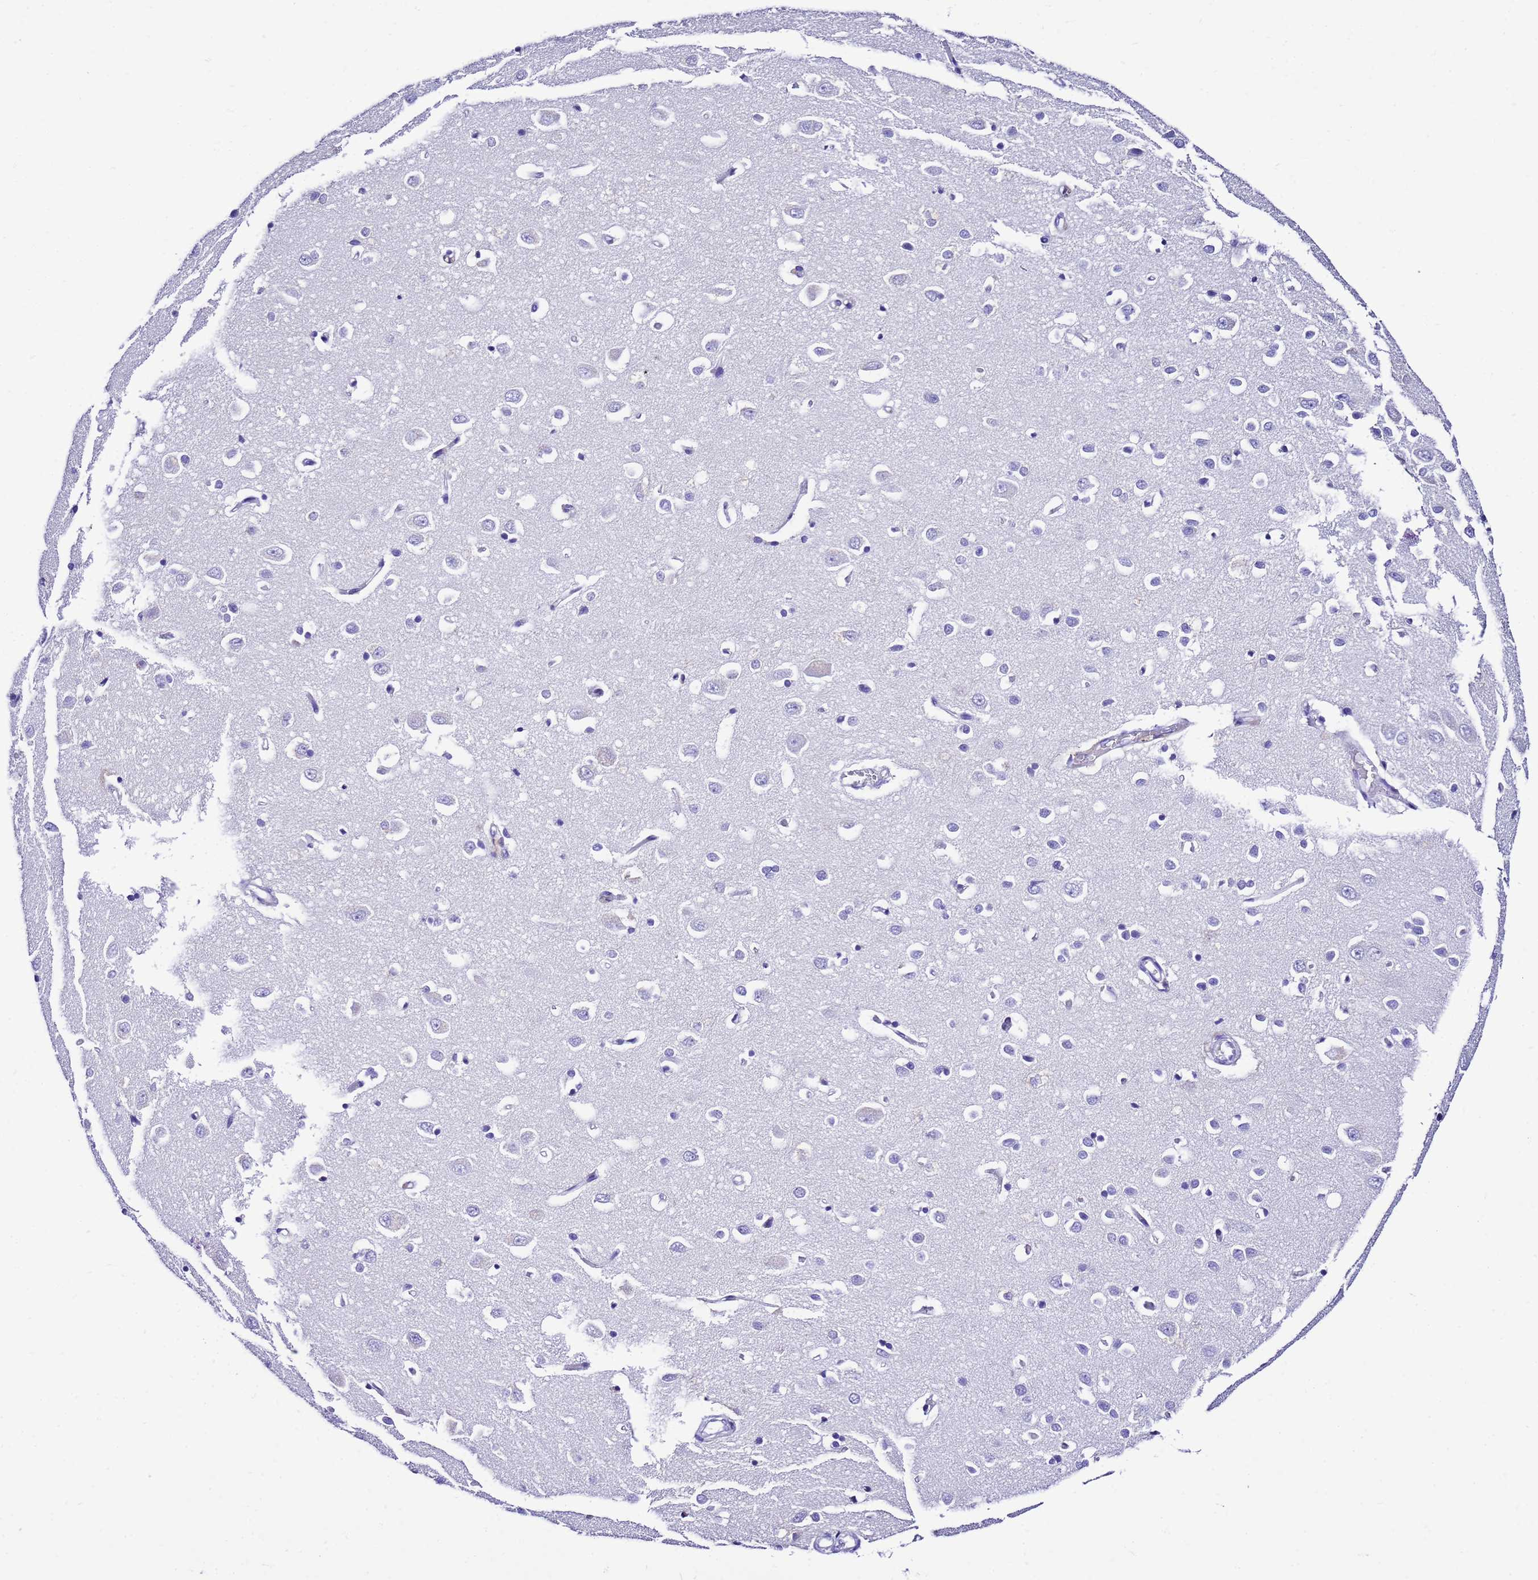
{"staining": {"intensity": "negative", "quantity": "none", "location": "none"}, "tissue": "cerebral cortex", "cell_type": "Endothelial cells", "image_type": "normal", "snomed": [{"axis": "morphology", "description": "Normal tissue, NOS"}, {"axis": "topography", "description": "Cerebral cortex"}], "caption": "High magnification brightfield microscopy of unremarkable cerebral cortex stained with DAB (brown) and counterstained with hematoxylin (blue): endothelial cells show no significant staining. Brightfield microscopy of immunohistochemistry stained with DAB (3,3'-diaminobenzidine) (brown) and hematoxylin (blue), captured at high magnification.", "gene": "UGT2A1", "patient": {"sex": "female", "age": 64}}